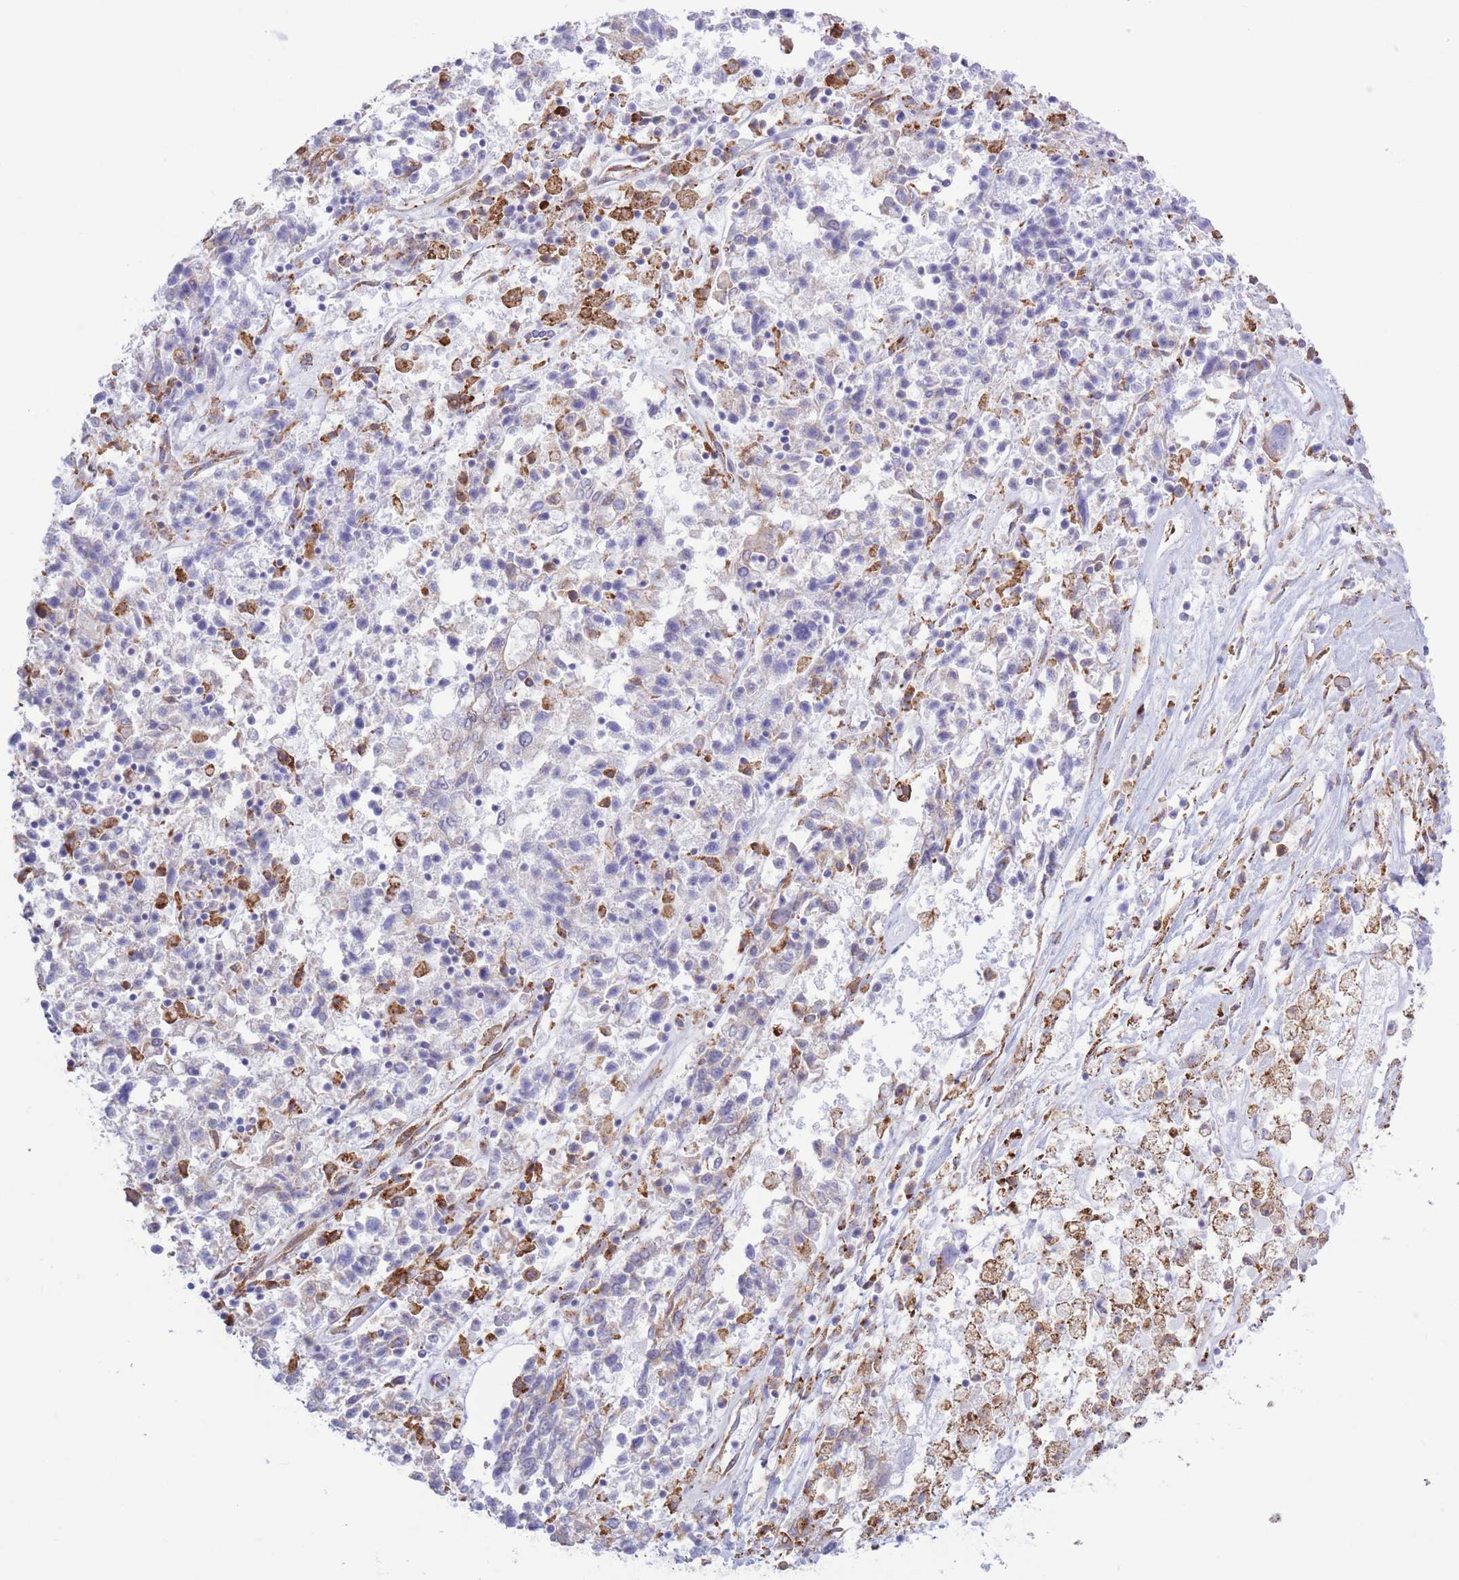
{"staining": {"intensity": "negative", "quantity": "none", "location": "none"}, "tissue": "ovarian cancer", "cell_type": "Tumor cells", "image_type": "cancer", "snomed": [{"axis": "morphology", "description": "Carcinoma, endometroid"}, {"axis": "topography", "description": "Ovary"}], "caption": "High magnification brightfield microscopy of endometroid carcinoma (ovarian) stained with DAB (brown) and counterstained with hematoxylin (blue): tumor cells show no significant staining. (Stains: DAB (3,3'-diaminobenzidine) immunohistochemistry with hematoxylin counter stain, Microscopy: brightfield microscopy at high magnification).", "gene": "MYDGF", "patient": {"sex": "female", "age": 62}}